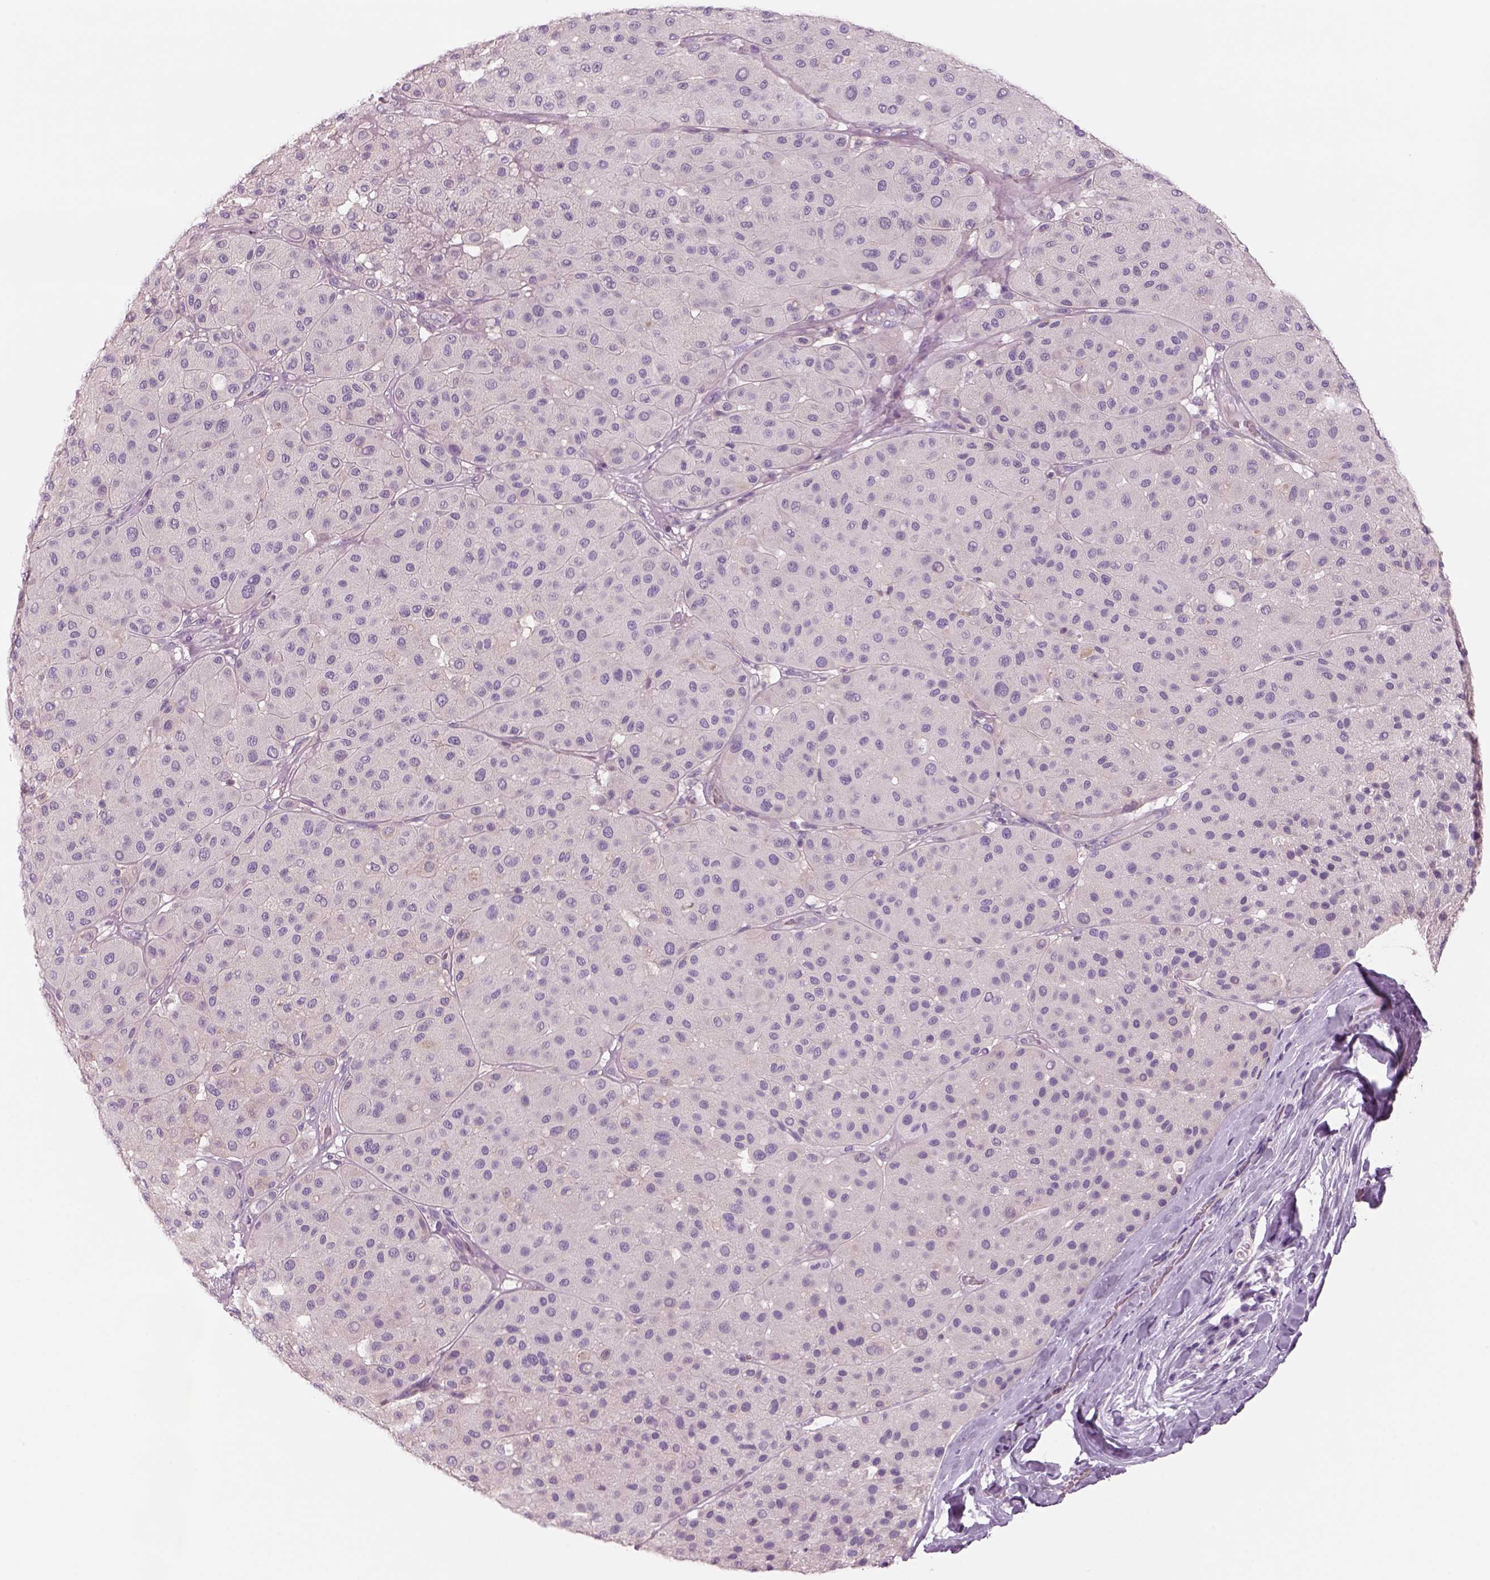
{"staining": {"intensity": "negative", "quantity": "none", "location": "none"}, "tissue": "melanoma", "cell_type": "Tumor cells", "image_type": "cancer", "snomed": [{"axis": "morphology", "description": "Malignant melanoma, Metastatic site"}, {"axis": "topography", "description": "Smooth muscle"}], "caption": "Immunohistochemistry (IHC) histopathology image of neoplastic tissue: malignant melanoma (metastatic site) stained with DAB (3,3'-diaminobenzidine) reveals no significant protein positivity in tumor cells. (Stains: DAB (3,3'-diaminobenzidine) immunohistochemistry with hematoxylin counter stain, Microscopy: brightfield microscopy at high magnification).", "gene": "SLC1A7", "patient": {"sex": "male", "age": 41}}